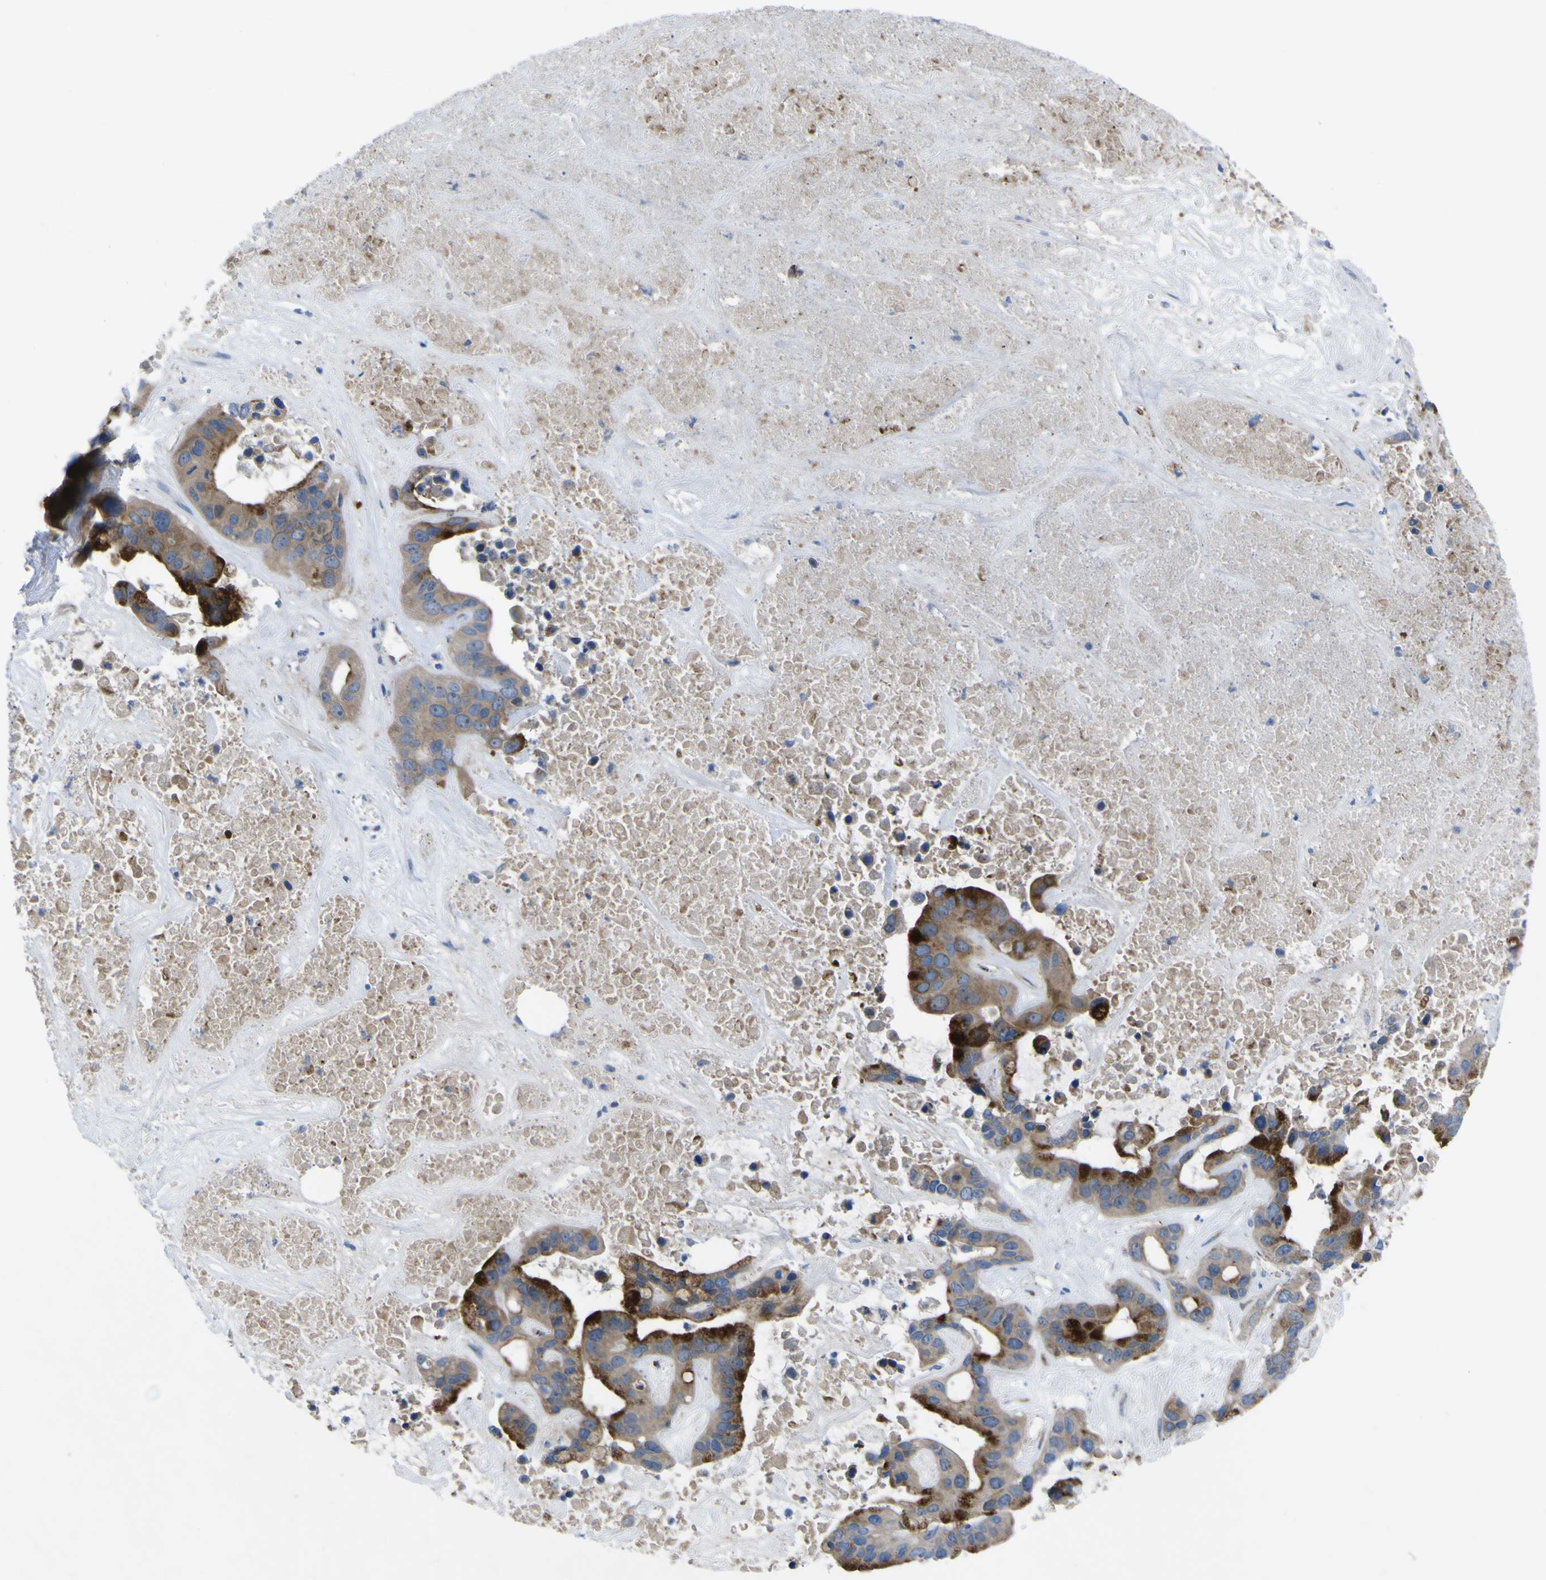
{"staining": {"intensity": "strong", "quantity": ">75%", "location": "cytoplasmic/membranous"}, "tissue": "liver cancer", "cell_type": "Tumor cells", "image_type": "cancer", "snomed": [{"axis": "morphology", "description": "Cholangiocarcinoma"}, {"axis": "topography", "description": "Liver"}], "caption": "Protein staining of liver cholangiocarcinoma tissue shows strong cytoplasmic/membranous positivity in about >75% of tumor cells. (brown staining indicates protein expression, while blue staining denotes nuclei).", "gene": "CST3", "patient": {"sex": "female", "age": 65}}